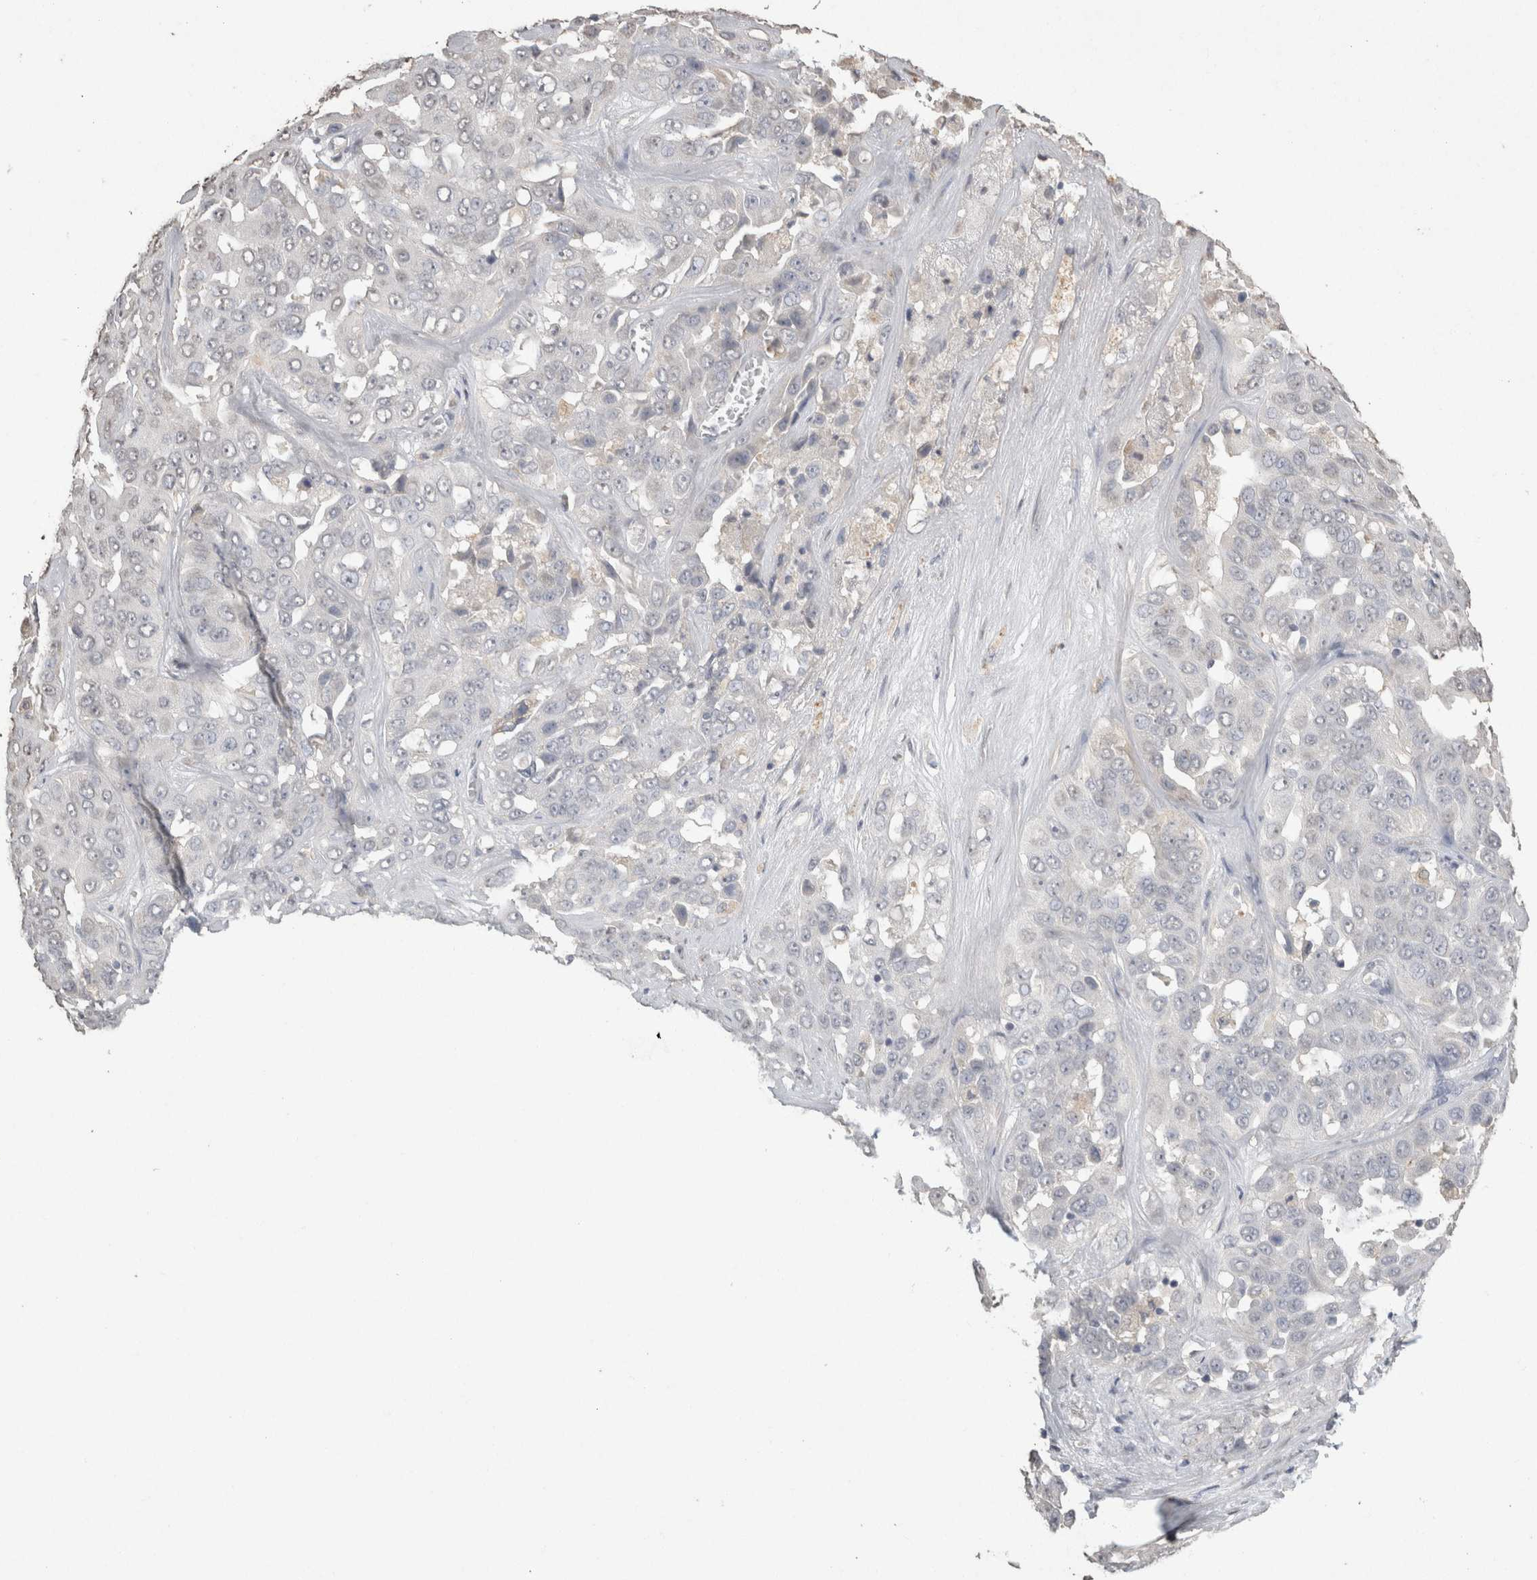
{"staining": {"intensity": "negative", "quantity": "none", "location": "none"}, "tissue": "liver cancer", "cell_type": "Tumor cells", "image_type": "cancer", "snomed": [{"axis": "morphology", "description": "Cholangiocarcinoma"}, {"axis": "topography", "description": "Liver"}], "caption": "High magnification brightfield microscopy of liver cholangiocarcinoma stained with DAB (brown) and counterstained with hematoxylin (blue): tumor cells show no significant staining.", "gene": "NAALADL2", "patient": {"sex": "female", "age": 52}}